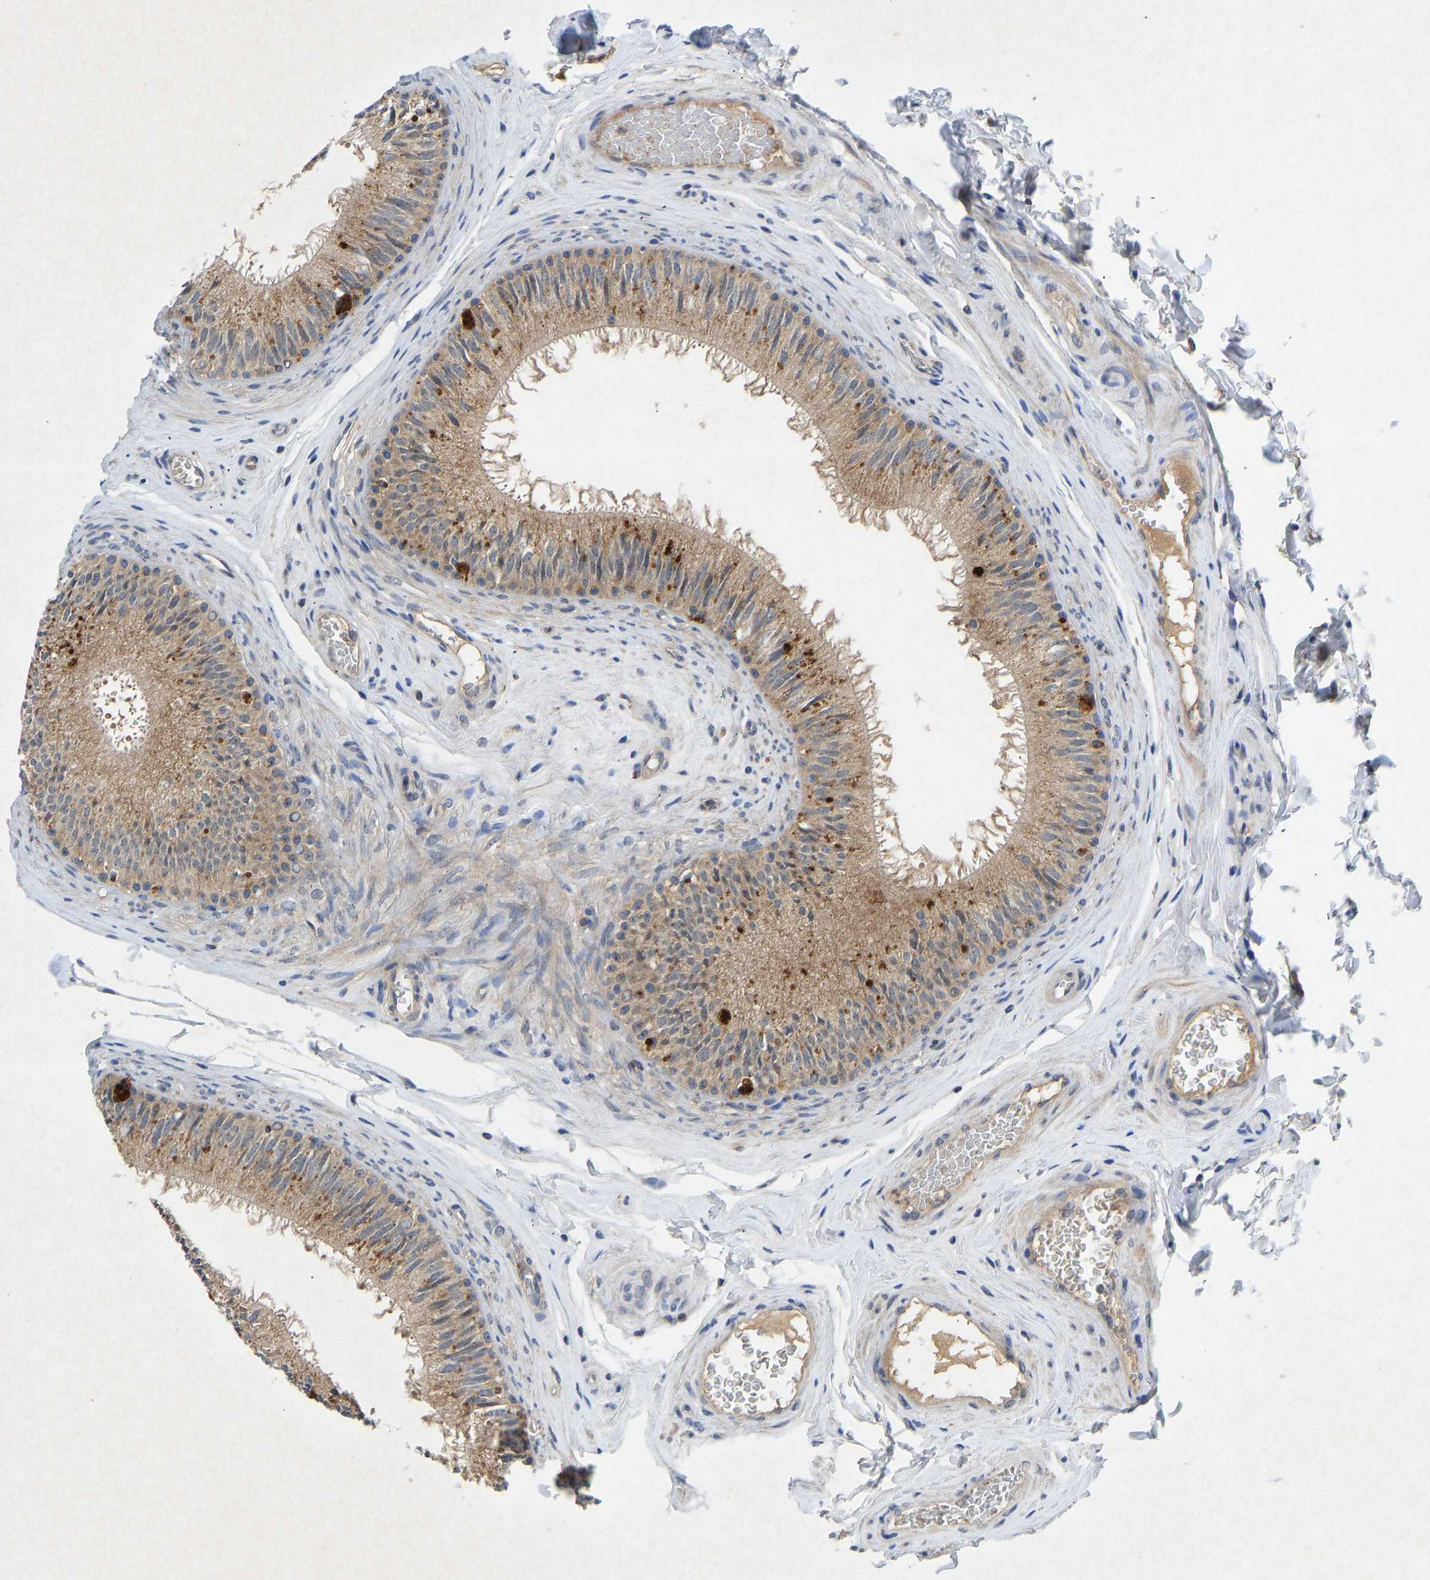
{"staining": {"intensity": "moderate", "quantity": ">75%", "location": "cytoplasmic/membranous"}, "tissue": "epididymis", "cell_type": "Glandular cells", "image_type": "normal", "snomed": [{"axis": "morphology", "description": "Normal tissue, NOS"}, {"axis": "topography", "description": "Testis"}, {"axis": "topography", "description": "Epididymis"}], "caption": "A histopathology image of human epididymis stained for a protein shows moderate cytoplasmic/membranous brown staining in glandular cells. (DAB (3,3'-diaminobenzidine) IHC with brightfield microscopy, high magnification).", "gene": "PDE7A", "patient": {"sex": "male", "age": 36}}